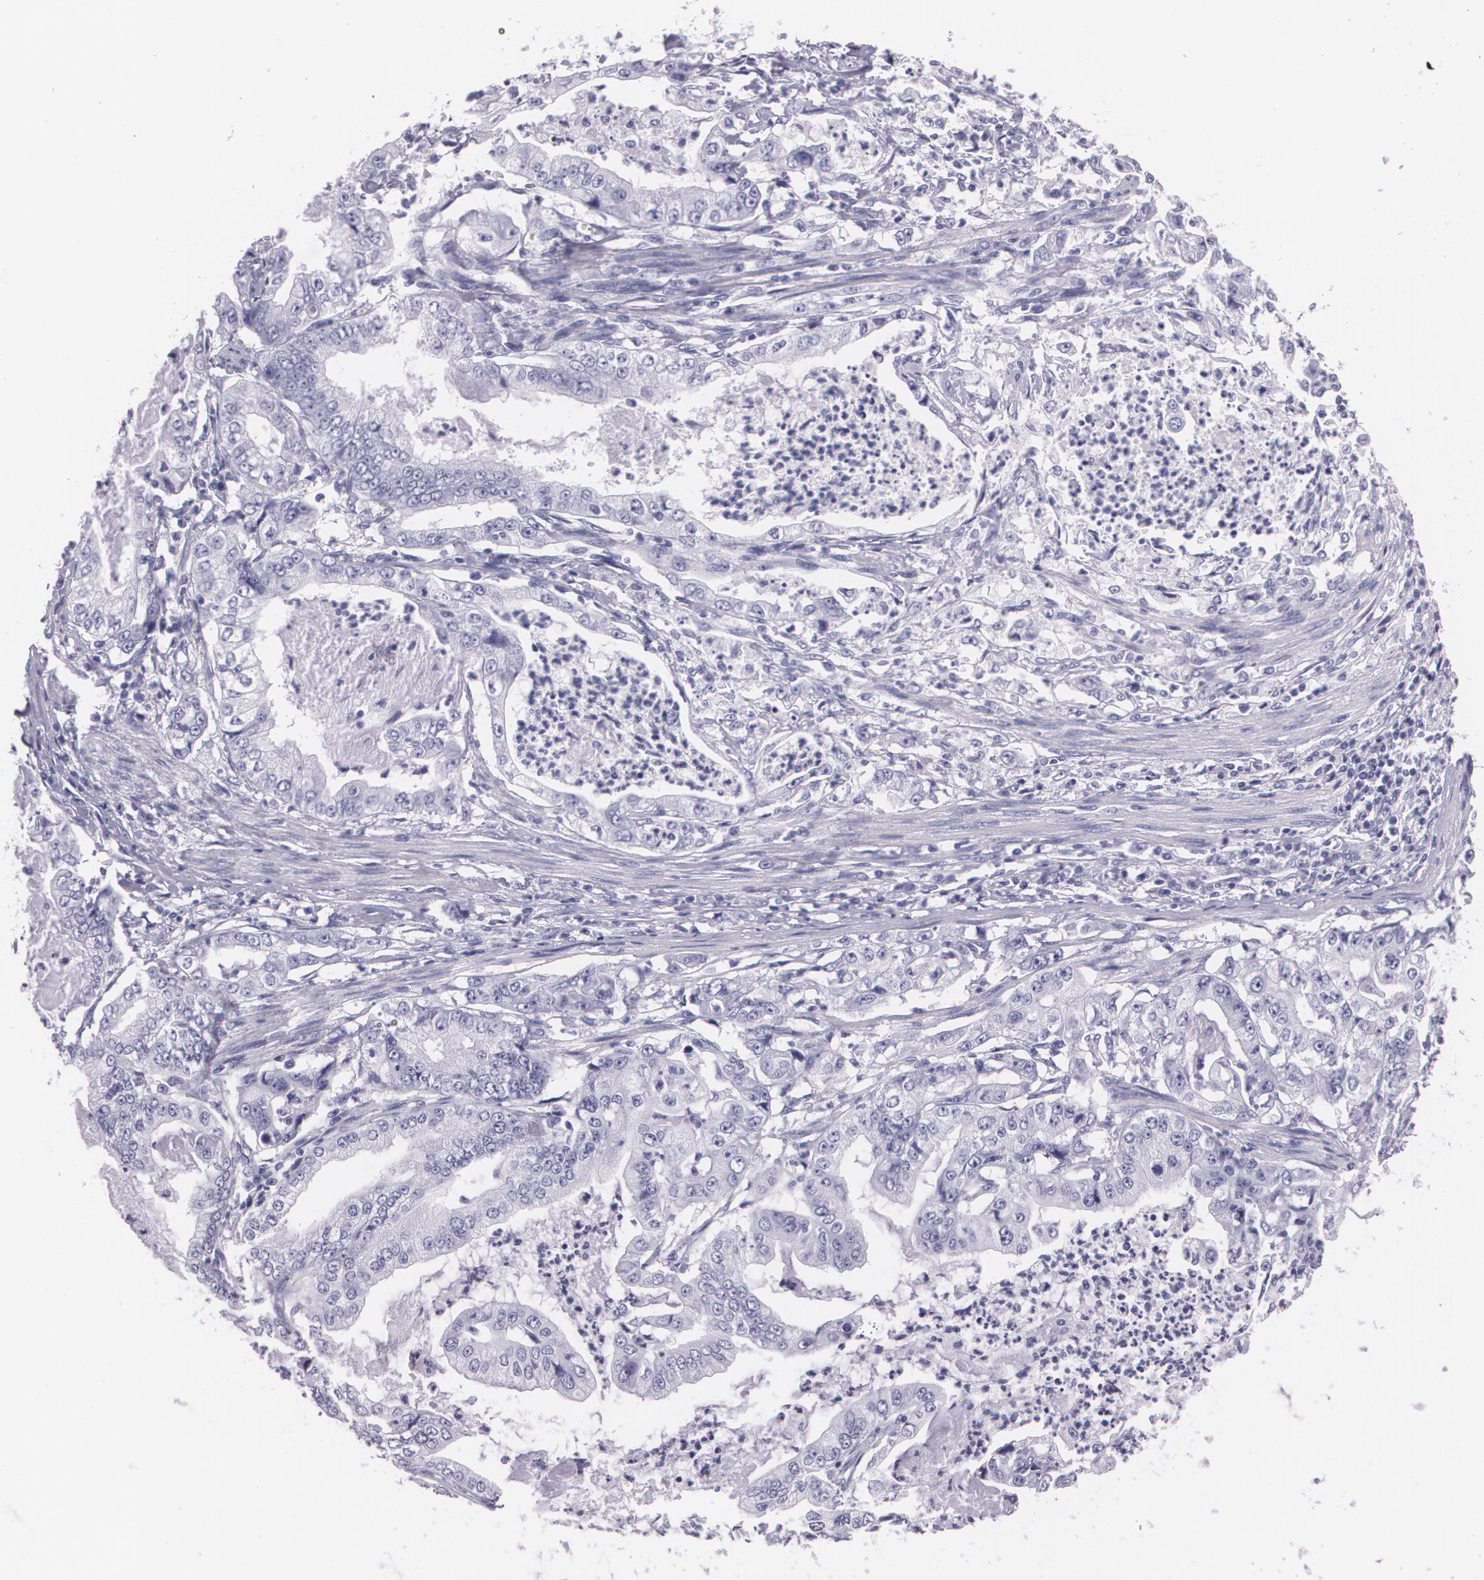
{"staining": {"intensity": "negative", "quantity": "none", "location": "none"}, "tissue": "stomach cancer", "cell_type": "Tumor cells", "image_type": "cancer", "snomed": [{"axis": "morphology", "description": "Adenocarcinoma, NOS"}, {"axis": "topography", "description": "Pancreas"}, {"axis": "topography", "description": "Stomach, upper"}], "caption": "Immunohistochemical staining of human stomach cancer (adenocarcinoma) reveals no significant staining in tumor cells.", "gene": "DLG4", "patient": {"sex": "male", "age": 77}}